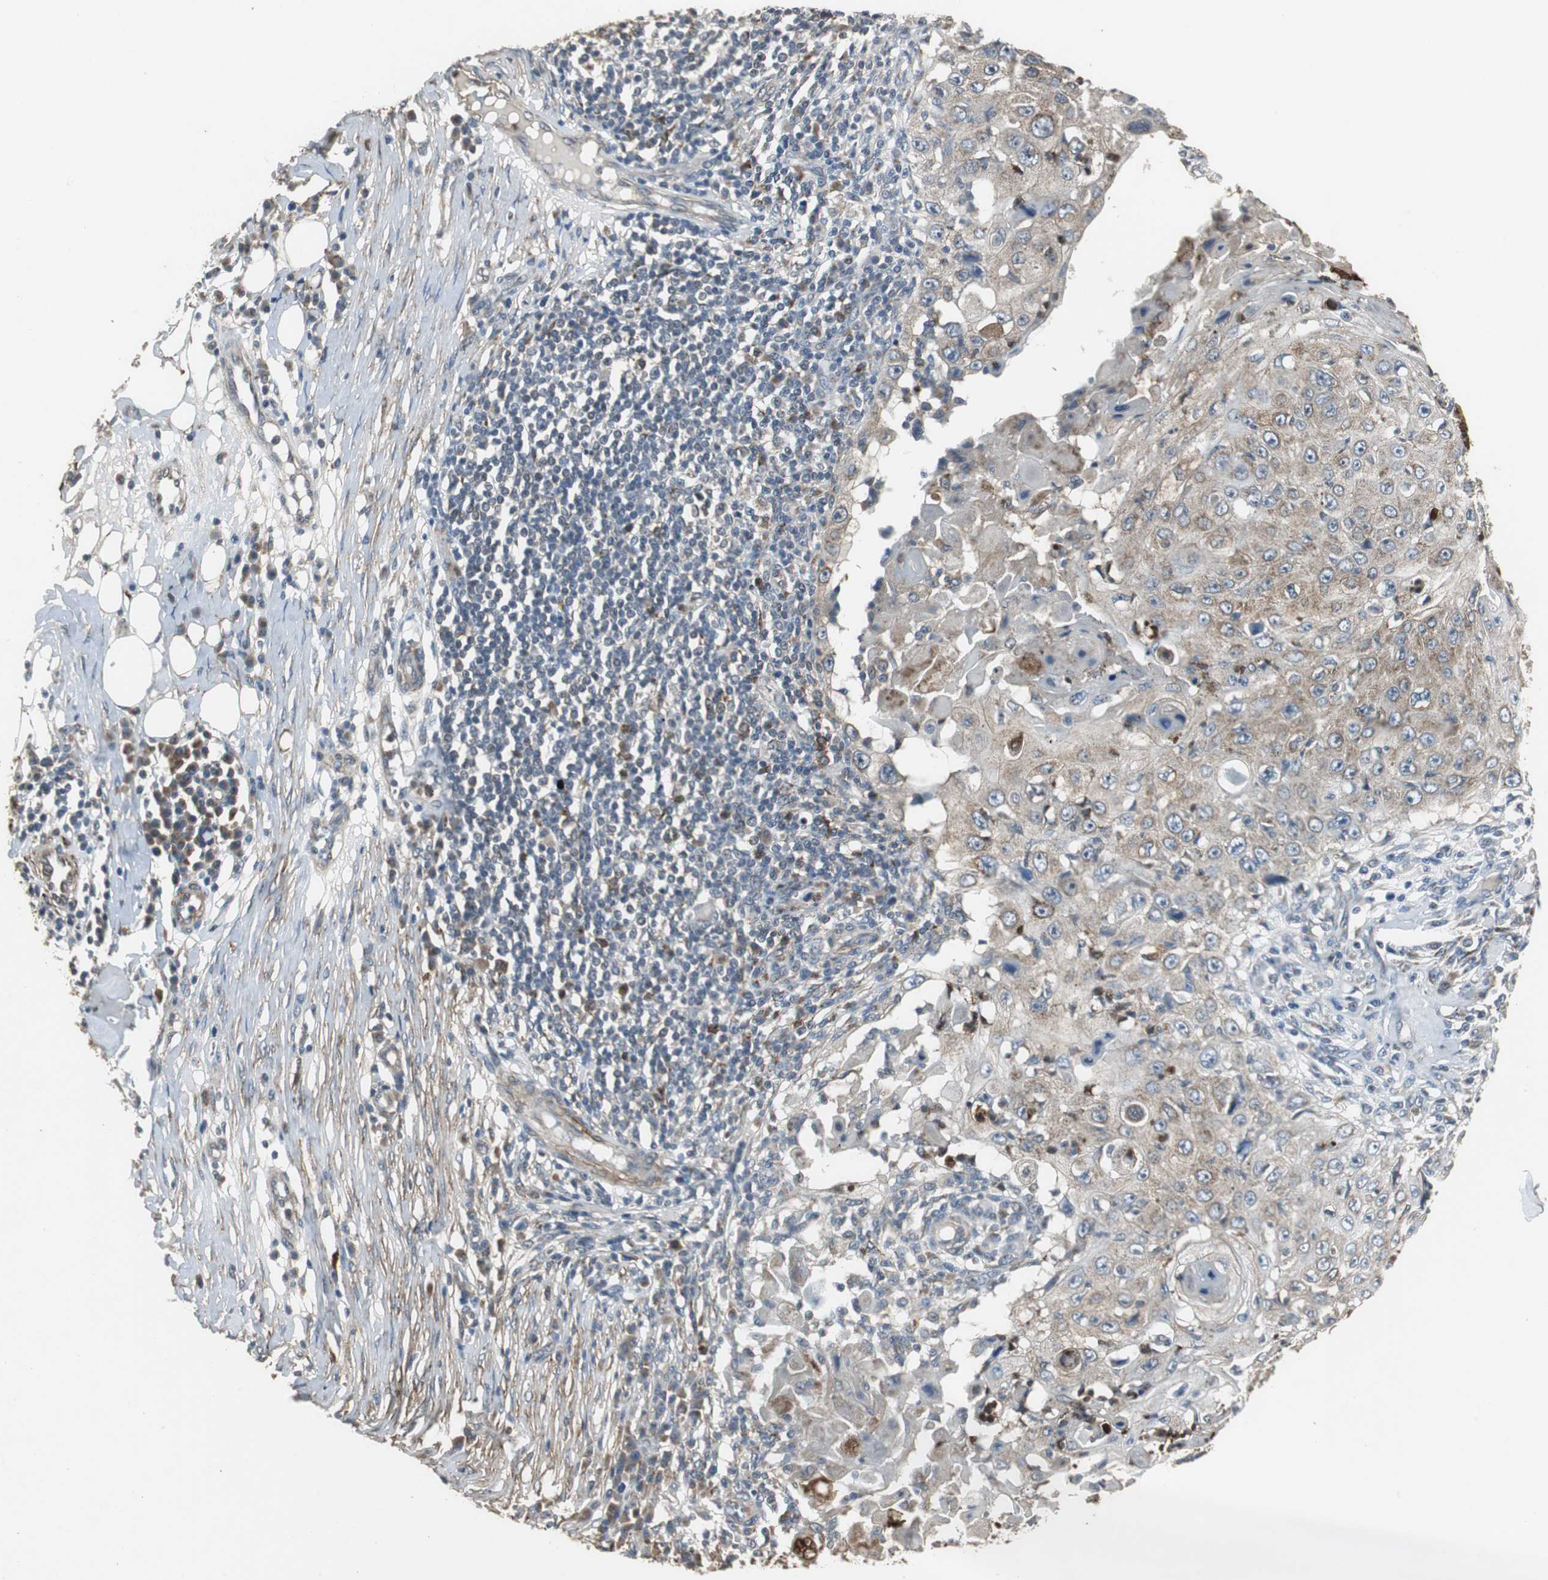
{"staining": {"intensity": "weak", "quantity": ">75%", "location": "cytoplasmic/membranous"}, "tissue": "skin cancer", "cell_type": "Tumor cells", "image_type": "cancer", "snomed": [{"axis": "morphology", "description": "Squamous cell carcinoma, NOS"}, {"axis": "topography", "description": "Skin"}], "caption": "The immunohistochemical stain highlights weak cytoplasmic/membranous expression in tumor cells of squamous cell carcinoma (skin) tissue. (DAB (3,3'-diaminobenzidine) IHC, brown staining for protein, blue staining for nuclei).", "gene": "JTB", "patient": {"sex": "male", "age": 86}}